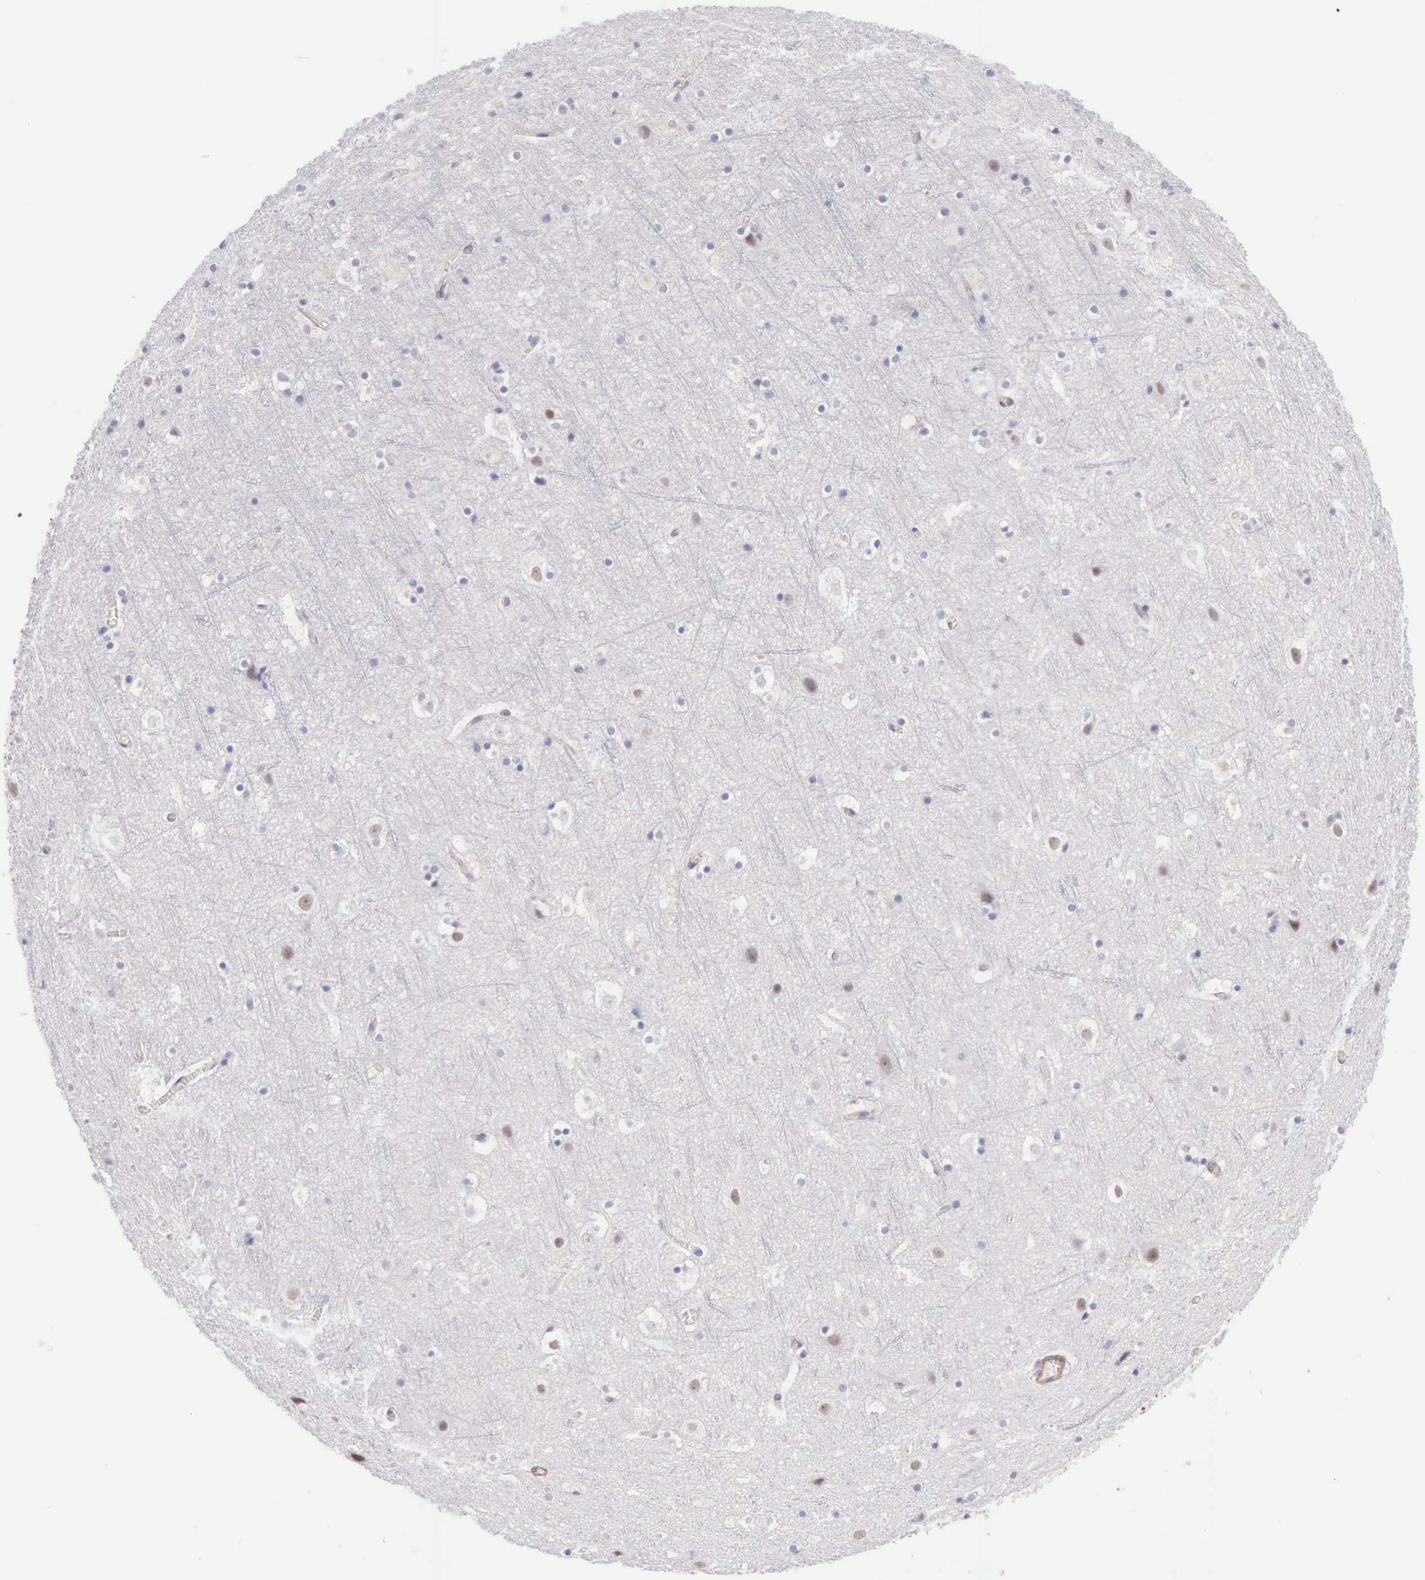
{"staining": {"intensity": "weak", "quantity": "<25%", "location": "cytoplasmic/membranous"}, "tissue": "cerebral cortex", "cell_type": "Endothelial cells", "image_type": "normal", "snomed": [{"axis": "morphology", "description": "Normal tissue, NOS"}, {"axis": "topography", "description": "Cerebral cortex"}], "caption": "There is no significant staining in endothelial cells of cerebral cortex. The staining is performed using DAB (3,3'-diaminobenzidine) brown chromogen with nuclei counter-stained in using hematoxylin.", "gene": "ARFGAP3", "patient": {"sex": "male", "age": 45}}